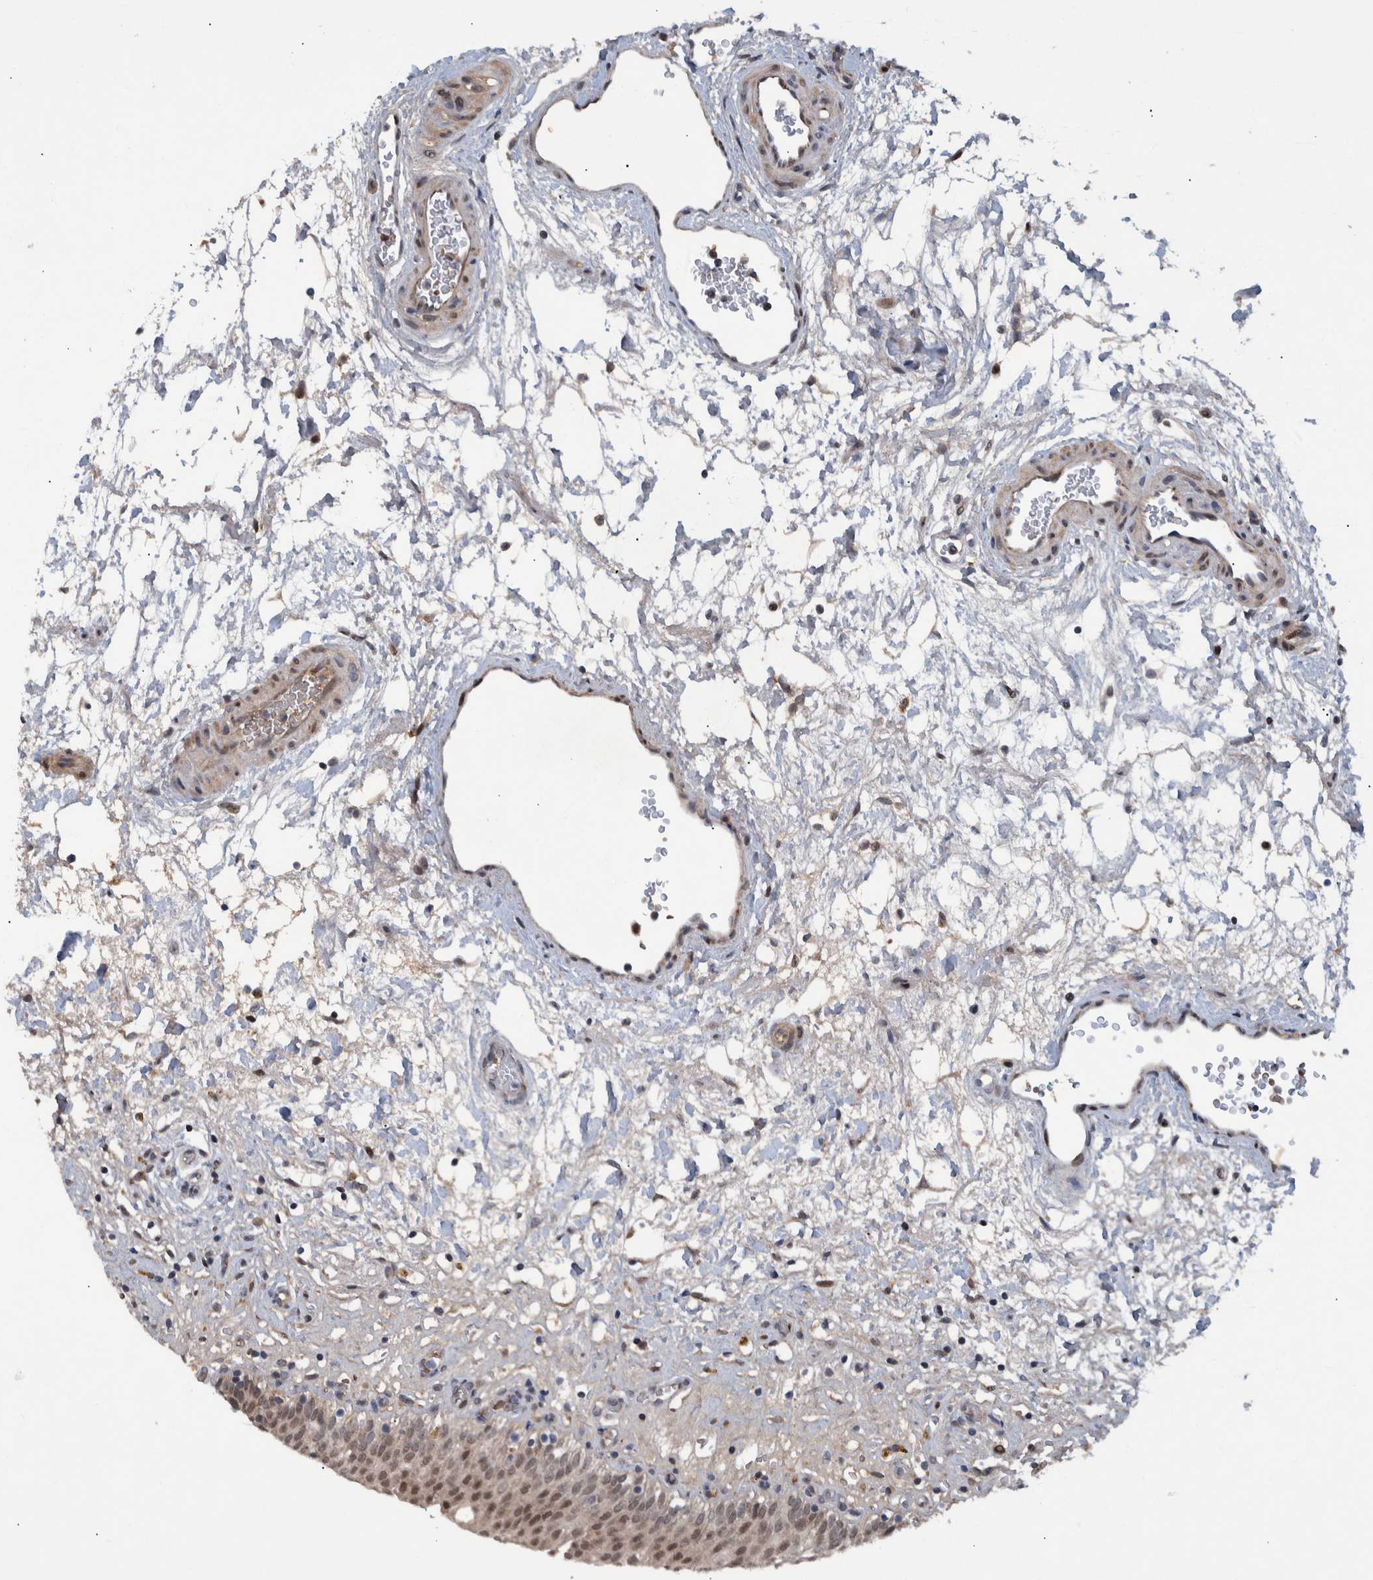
{"staining": {"intensity": "moderate", "quantity": ">75%", "location": "cytoplasmic/membranous,nuclear"}, "tissue": "urinary bladder", "cell_type": "Urothelial cells", "image_type": "normal", "snomed": [{"axis": "morphology", "description": "Urothelial carcinoma, High grade"}, {"axis": "topography", "description": "Urinary bladder"}], "caption": "Moderate cytoplasmic/membranous,nuclear expression is identified in approximately >75% of urothelial cells in benign urinary bladder.", "gene": "ESRP1", "patient": {"sex": "male", "age": 46}}